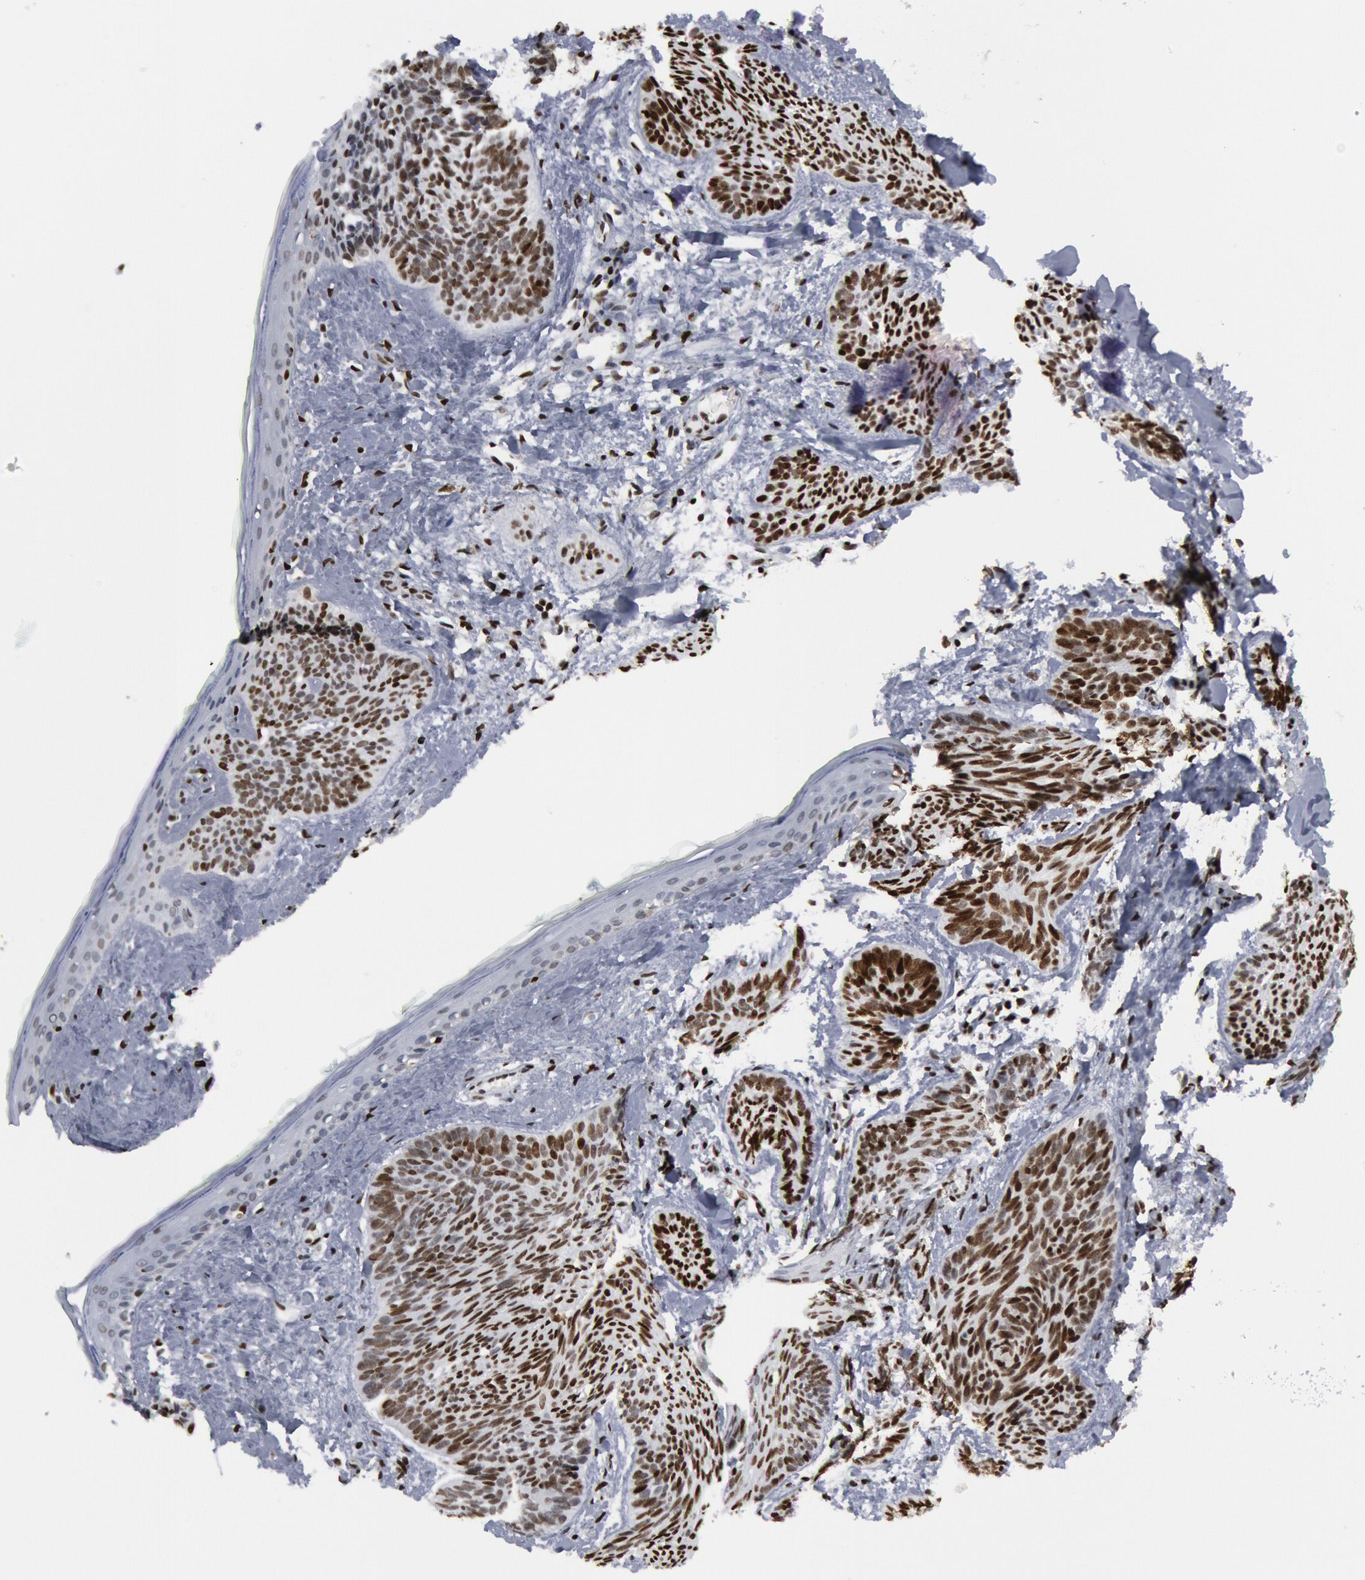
{"staining": {"intensity": "moderate", "quantity": ">75%", "location": "nuclear"}, "tissue": "skin cancer", "cell_type": "Tumor cells", "image_type": "cancer", "snomed": [{"axis": "morphology", "description": "Basal cell carcinoma"}, {"axis": "topography", "description": "Skin"}], "caption": "Protein analysis of basal cell carcinoma (skin) tissue reveals moderate nuclear staining in about >75% of tumor cells. (Brightfield microscopy of DAB IHC at high magnification).", "gene": "MECP2", "patient": {"sex": "female", "age": 81}}